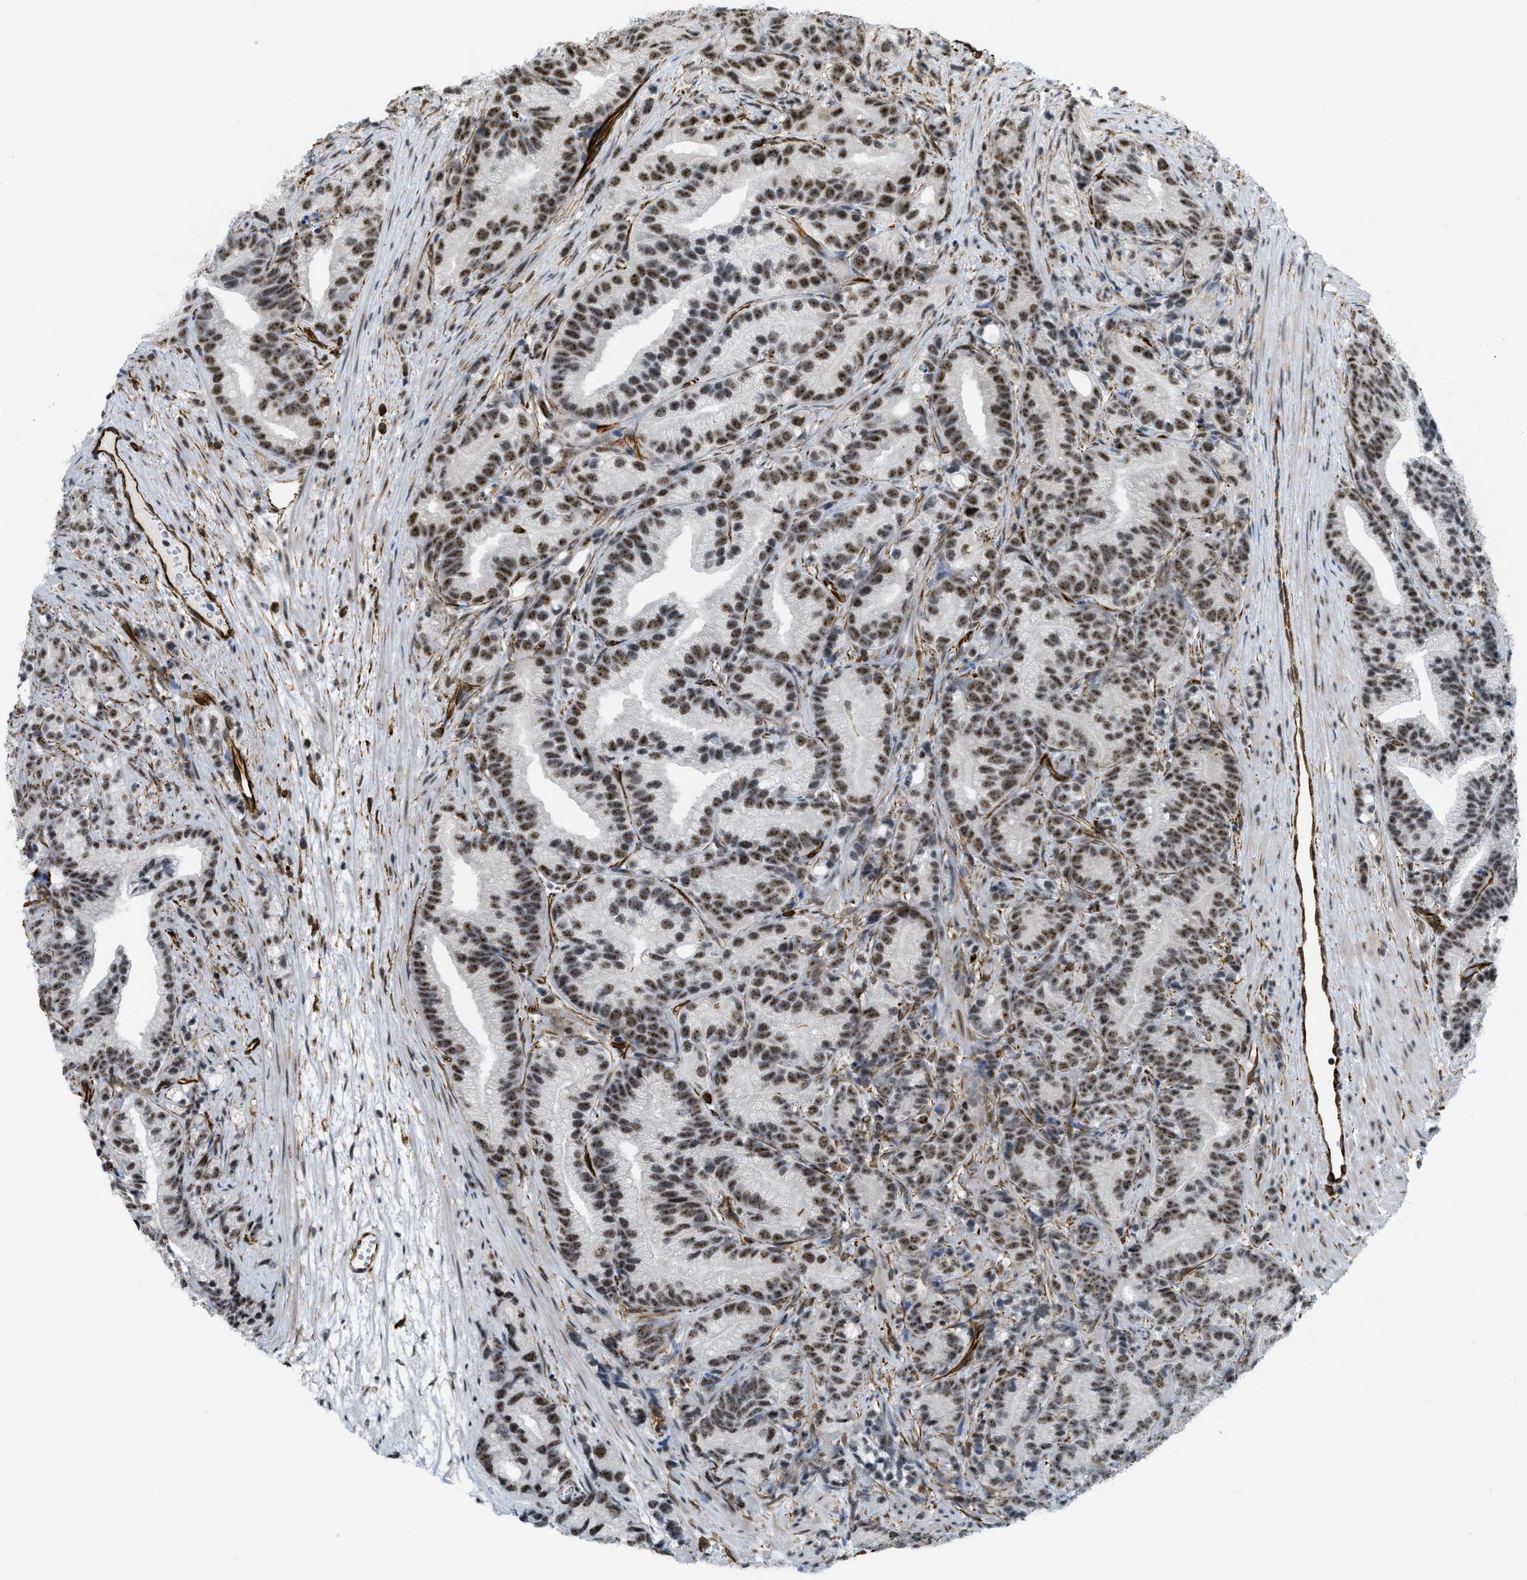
{"staining": {"intensity": "moderate", "quantity": ">75%", "location": "nuclear"}, "tissue": "prostate cancer", "cell_type": "Tumor cells", "image_type": "cancer", "snomed": [{"axis": "morphology", "description": "Adenocarcinoma, Low grade"}, {"axis": "topography", "description": "Prostate"}], "caption": "Protein staining by immunohistochemistry (IHC) shows moderate nuclear staining in approximately >75% of tumor cells in prostate cancer (adenocarcinoma (low-grade)). The staining was performed using DAB, with brown indicating positive protein expression. Nuclei are stained blue with hematoxylin.", "gene": "LRRC8B", "patient": {"sex": "male", "age": 89}}